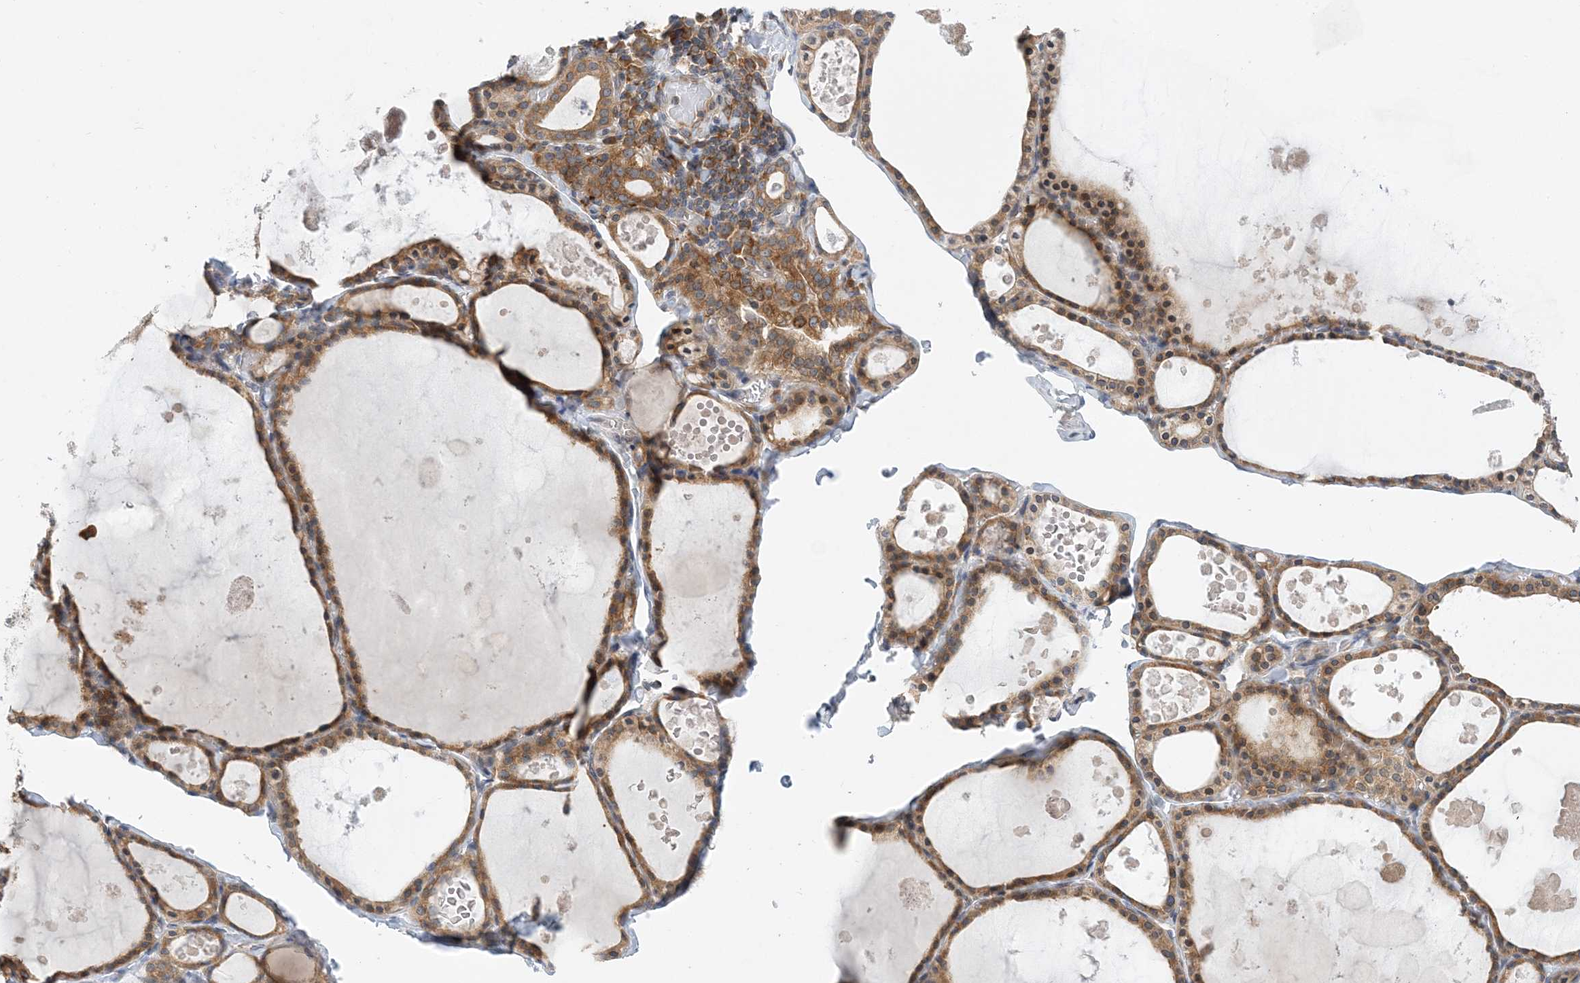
{"staining": {"intensity": "moderate", "quantity": ">75%", "location": "cytoplasmic/membranous"}, "tissue": "thyroid gland", "cell_type": "Glandular cells", "image_type": "normal", "snomed": [{"axis": "morphology", "description": "Normal tissue, NOS"}, {"axis": "topography", "description": "Thyroid gland"}], "caption": "Immunohistochemical staining of normal human thyroid gland demonstrates moderate cytoplasmic/membranous protein positivity in about >75% of glandular cells.", "gene": "LARP4B", "patient": {"sex": "male", "age": 56}}